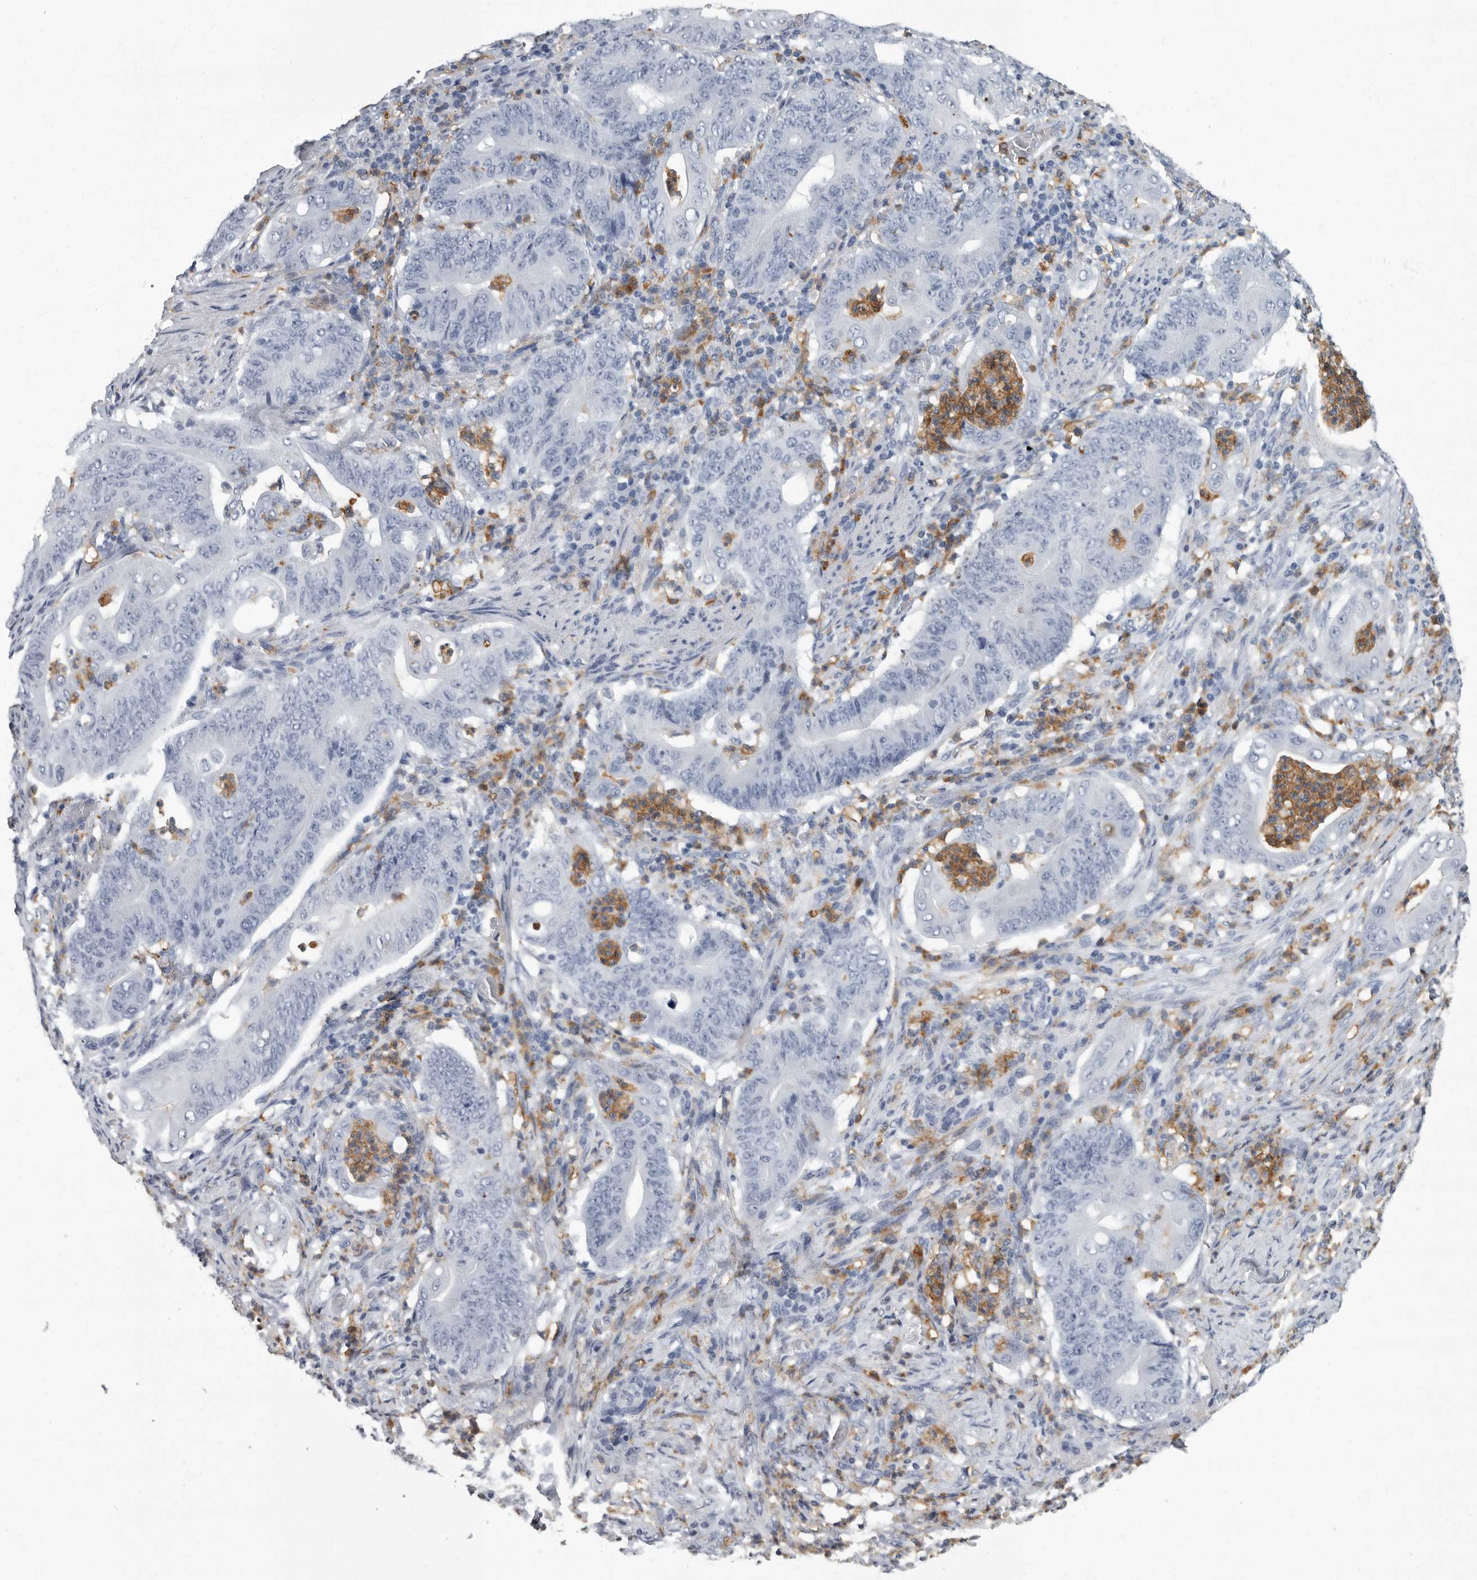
{"staining": {"intensity": "negative", "quantity": "none", "location": "none"}, "tissue": "stomach cancer", "cell_type": "Tumor cells", "image_type": "cancer", "snomed": [{"axis": "morphology", "description": "Adenocarcinoma, NOS"}, {"axis": "topography", "description": "Stomach"}], "caption": "Immunohistochemistry of human stomach cancer (adenocarcinoma) reveals no staining in tumor cells.", "gene": "FCER1G", "patient": {"sex": "female", "age": 73}}